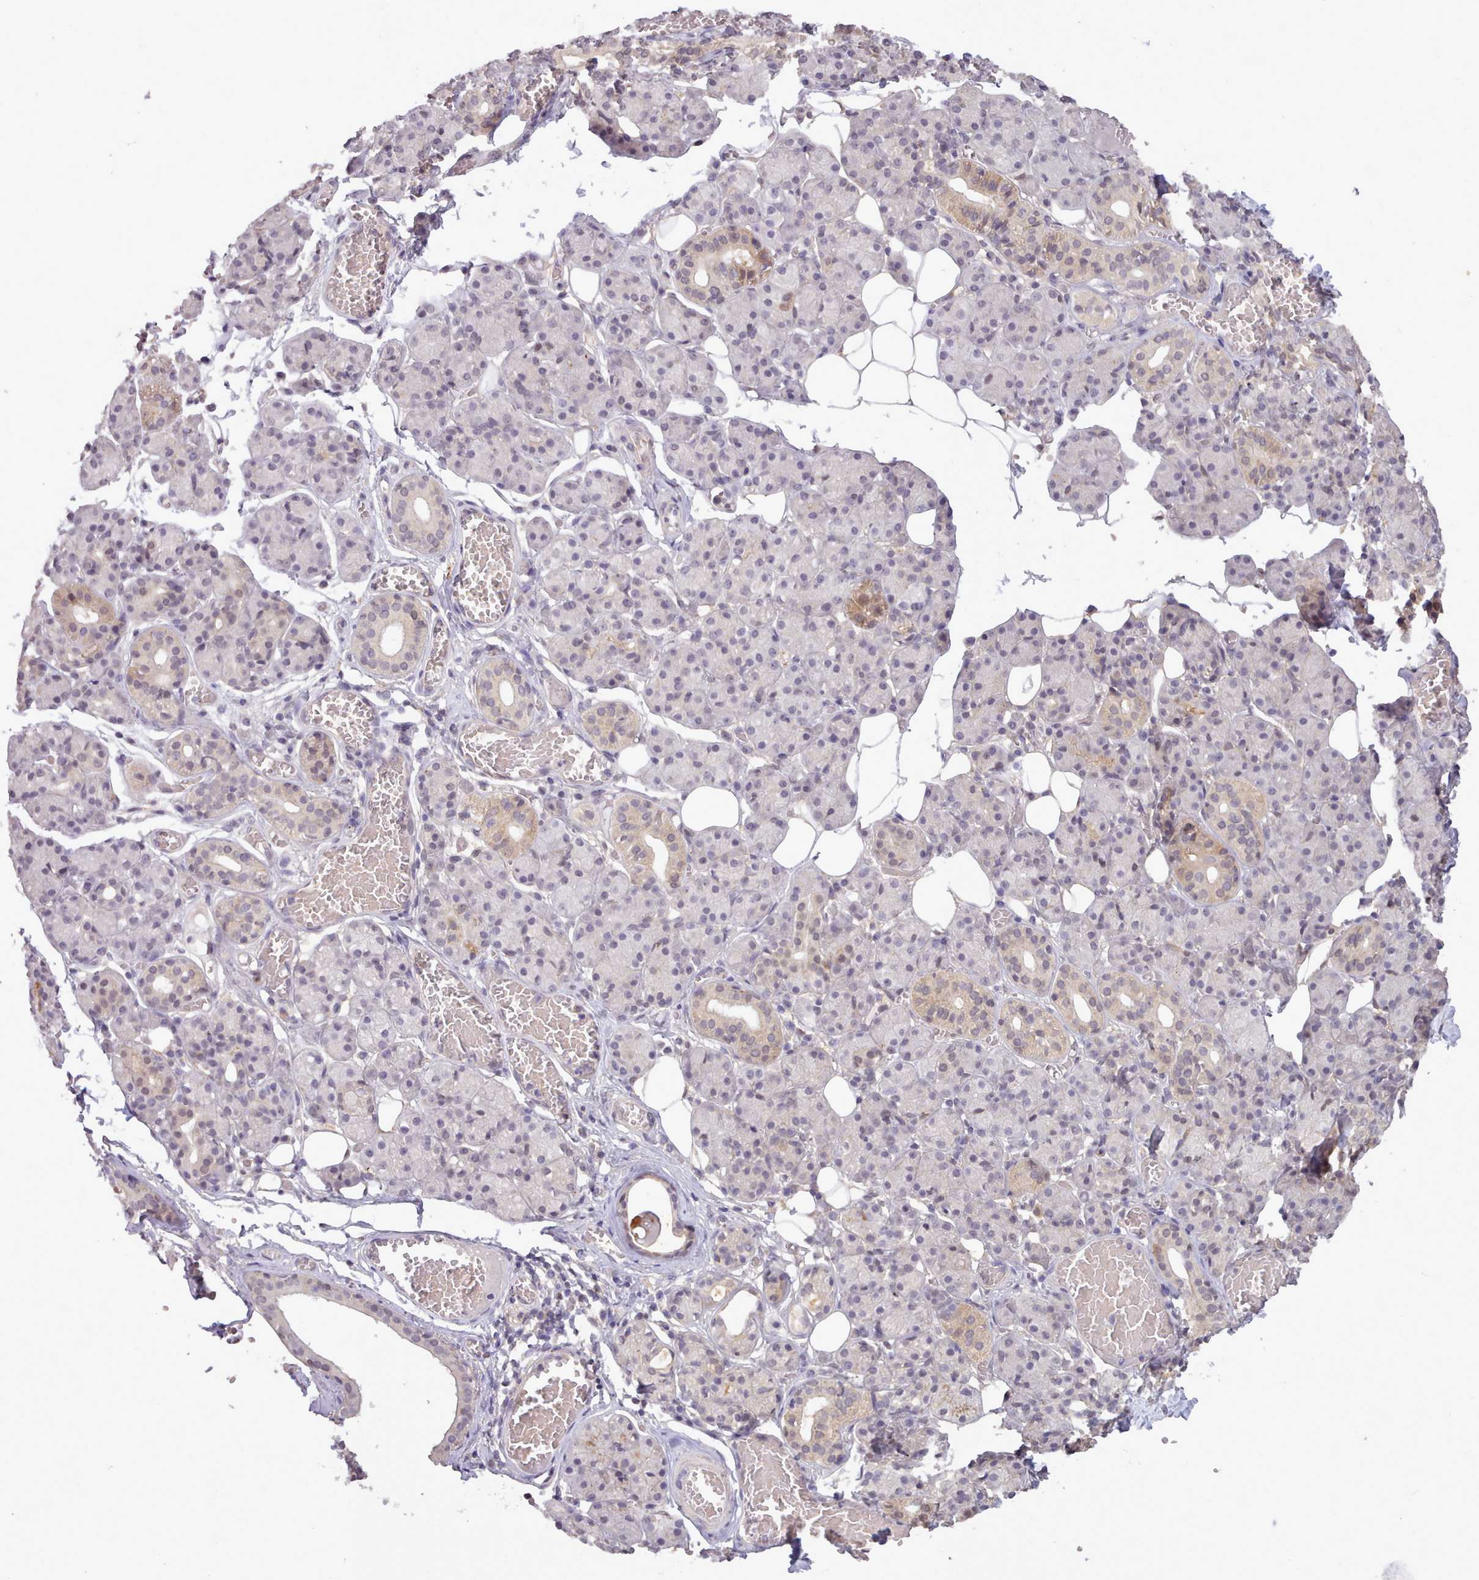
{"staining": {"intensity": "weak", "quantity": "<25%", "location": "cytoplasmic/membranous,nuclear"}, "tissue": "salivary gland", "cell_type": "Glandular cells", "image_type": "normal", "snomed": [{"axis": "morphology", "description": "Normal tissue, NOS"}, {"axis": "topography", "description": "Salivary gland"}], "caption": "DAB immunohistochemical staining of unremarkable salivary gland shows no significant expression in glandular cells.", "gene": "ARL17A", "patient": {"sex": "male", "age": 63}}